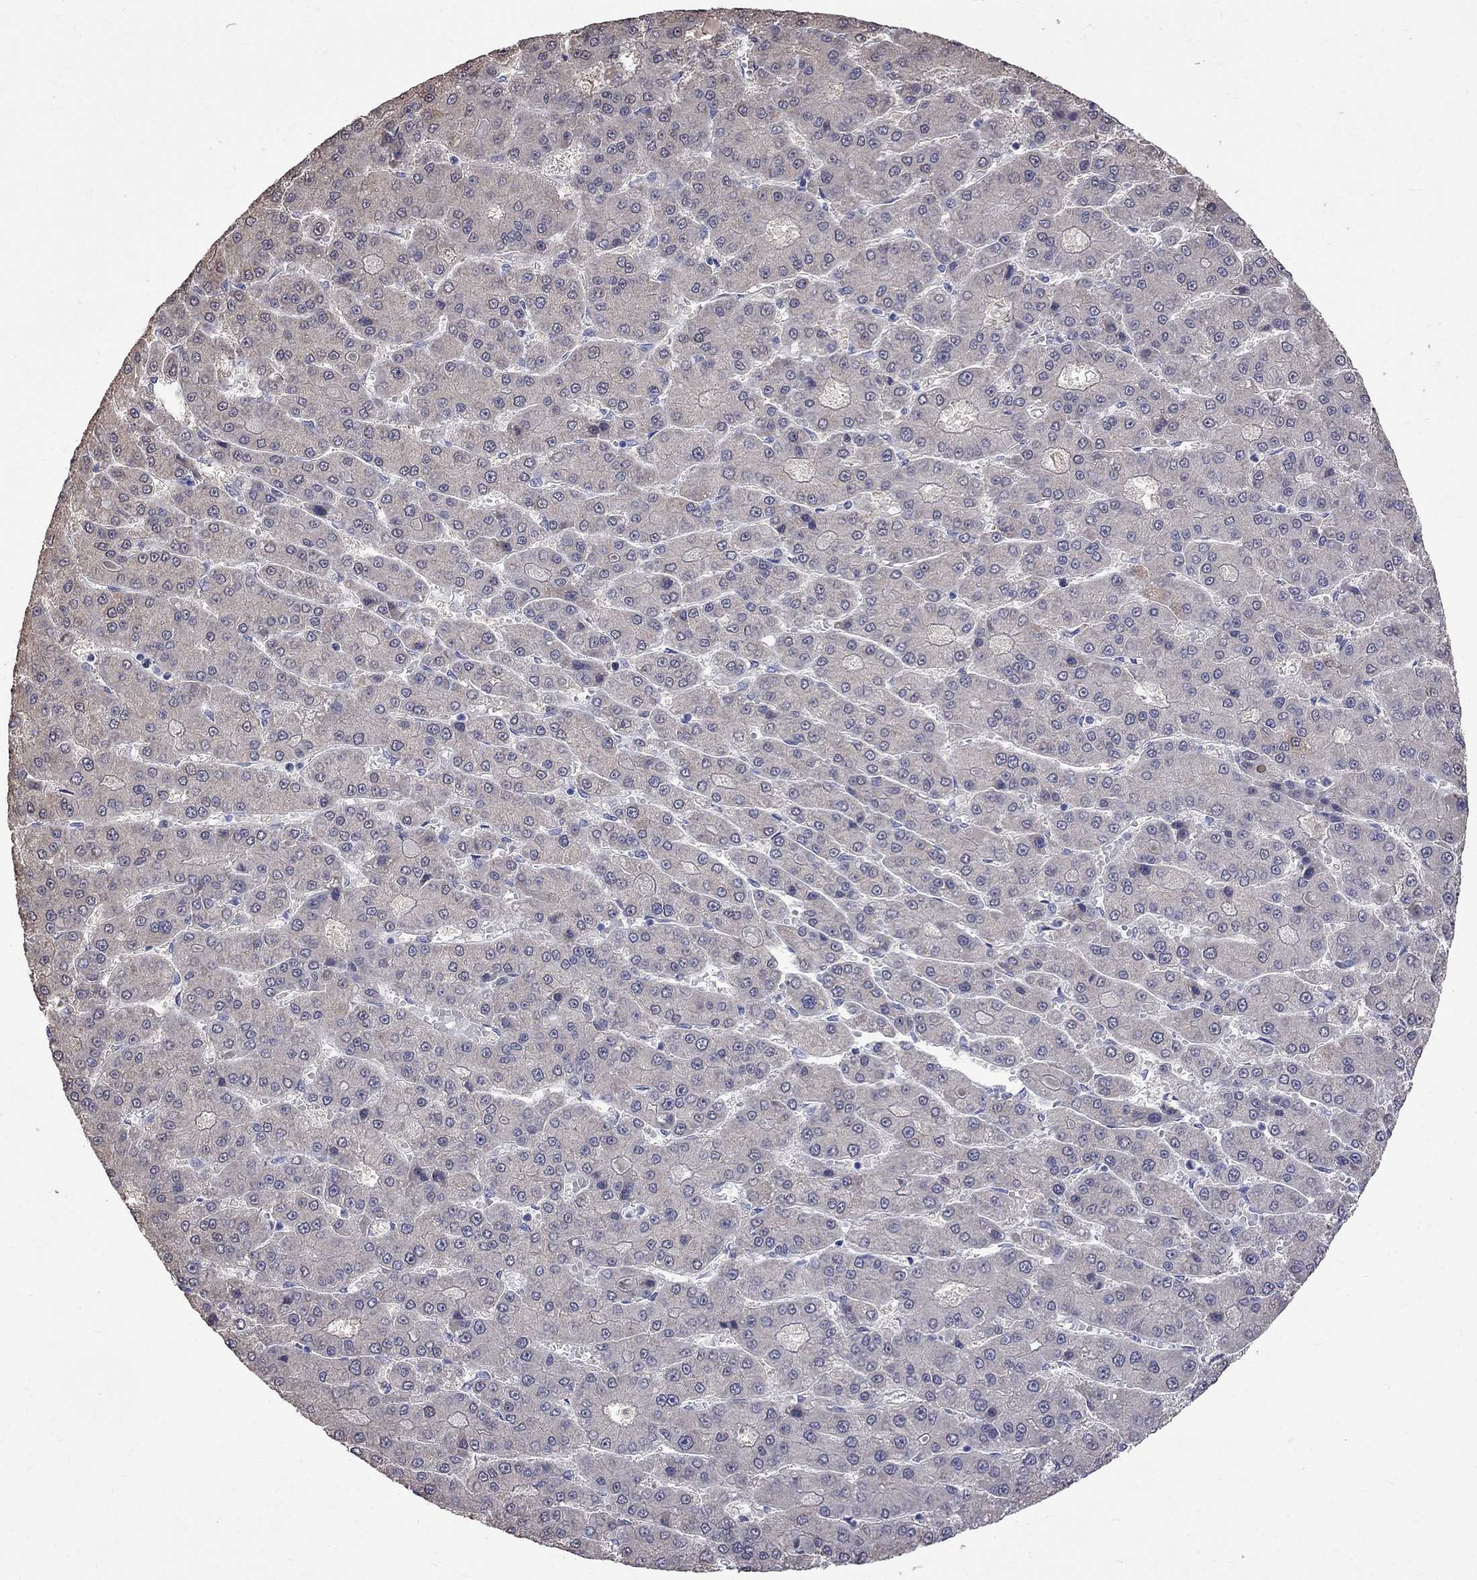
{"staining": {"intensity": "negative", "quantity": "none", "location": "none"}, "tissue": "liver cancer", "cell_type": "Tumor cells", "image_type": "cancer", "snomed": [{"axis": "morphology", "description": "Carcinoma, Hepatocellular, NOS"}, {"axis": "topography", "description": "Liver"}], "caption": "IHC photomicrograph of neoplastic tissue: human hepatocellular carcinoma (liver) stained with DAB (3,3'-diaminobenzidine) demonstrates no significant protein positivity in tumor cells. (Immunohistochemistry (ihc), brightfield microscopy, high magnification).", "gene": "CKAP2", "patient": {"sex": "male", "age": 70}}